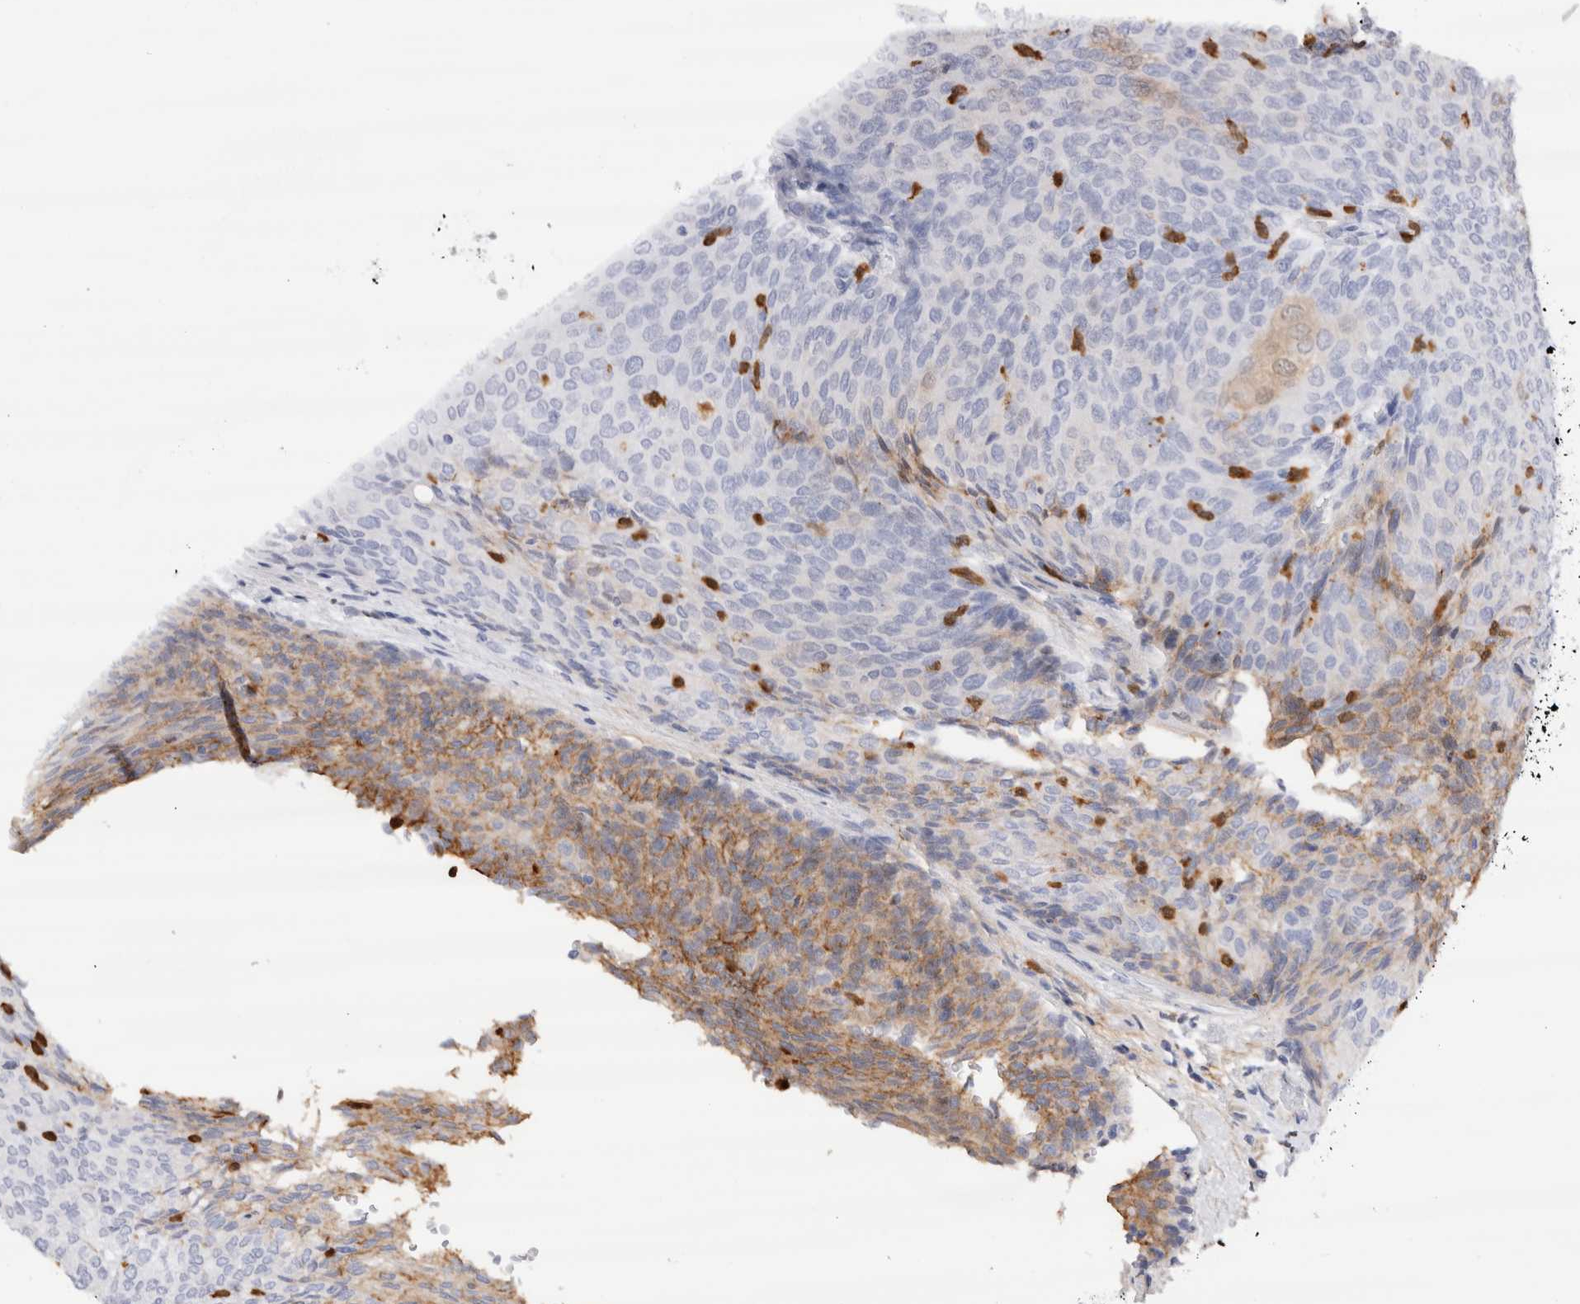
{"staining": {"intensity": "moderate", "quantity": "<25%", "location": "cytoplasmic/membranous"}, "tissue": "urothelial cancer", "cell_type": "Tumor cells", "image_type": "cancer", "snomed": [{"axis": "morphology", "description": "Urothelial carcinoma, Low grade"}, {"axis": "topography", "description": "Urinary bladder"}], "caption": "A brown stain highlights moderate cytoplasmic/membranous positivity of a protein in low-grade urothelial carcinoma tumor cells. Using DAB (brown) and hematoxylin (blue) stains, captured at high magnification using brightfield microscopy.", "gene": "SLC10A5", "patient": {"sex": "female", "age": 79}}